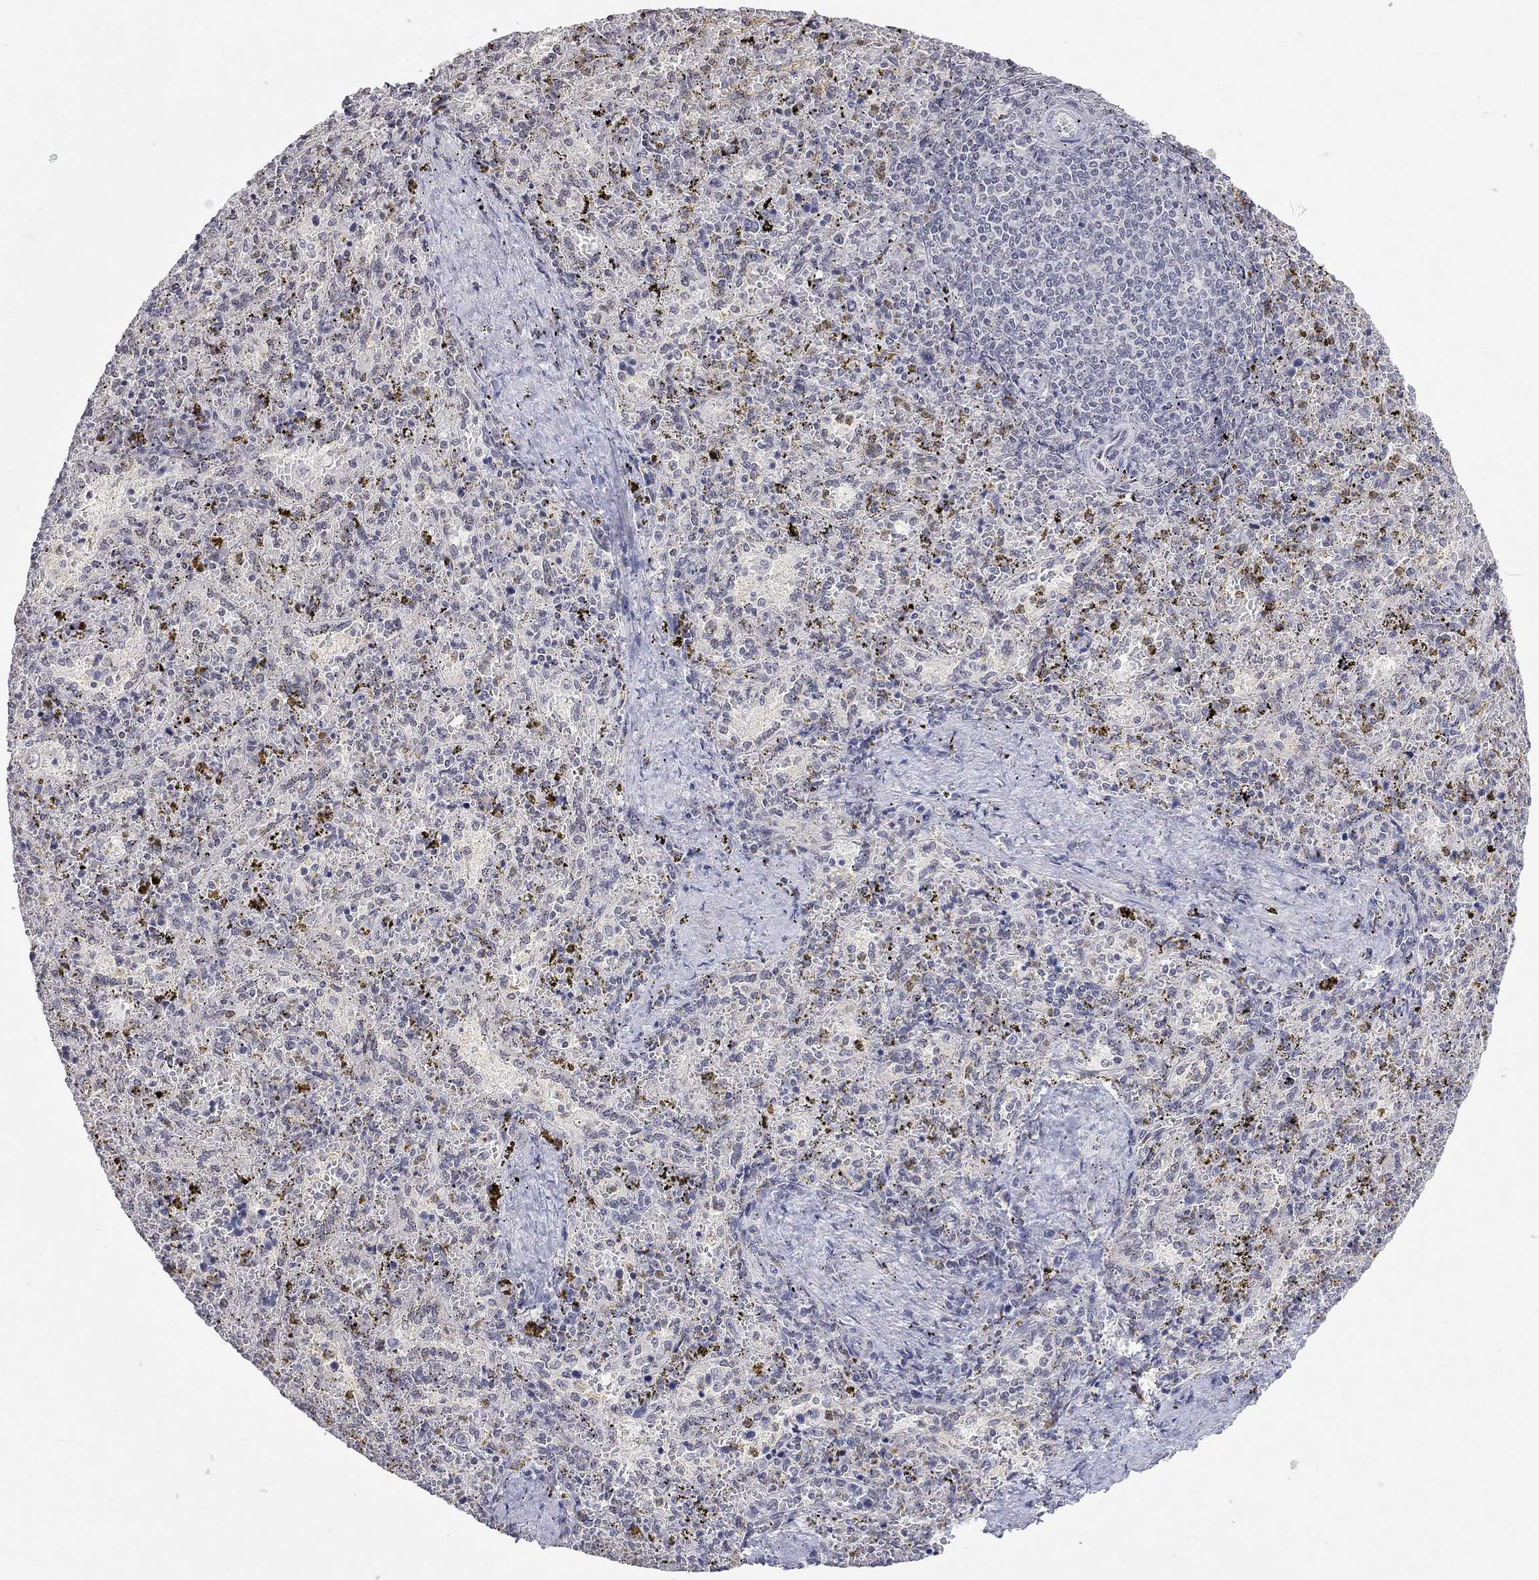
{"staining": {"intensity": "negative", "quantity": "none", "location": "none"}, "tissue": "spleen", "cell_type": "Cells in red pulp", "image_type": "normal", "snomed": [{"axis": "morphology", "description": "Normal tissue, NOS"}, {"axis": "topography", "description": "Spleen"}], "caption": "Human spleen stained for a protein using immunohistochemistry (IHC) demonstrates no staining in cells in red pulp.", "gene": "TMEM143", "patient": {"sex": "female", "age": 50}}